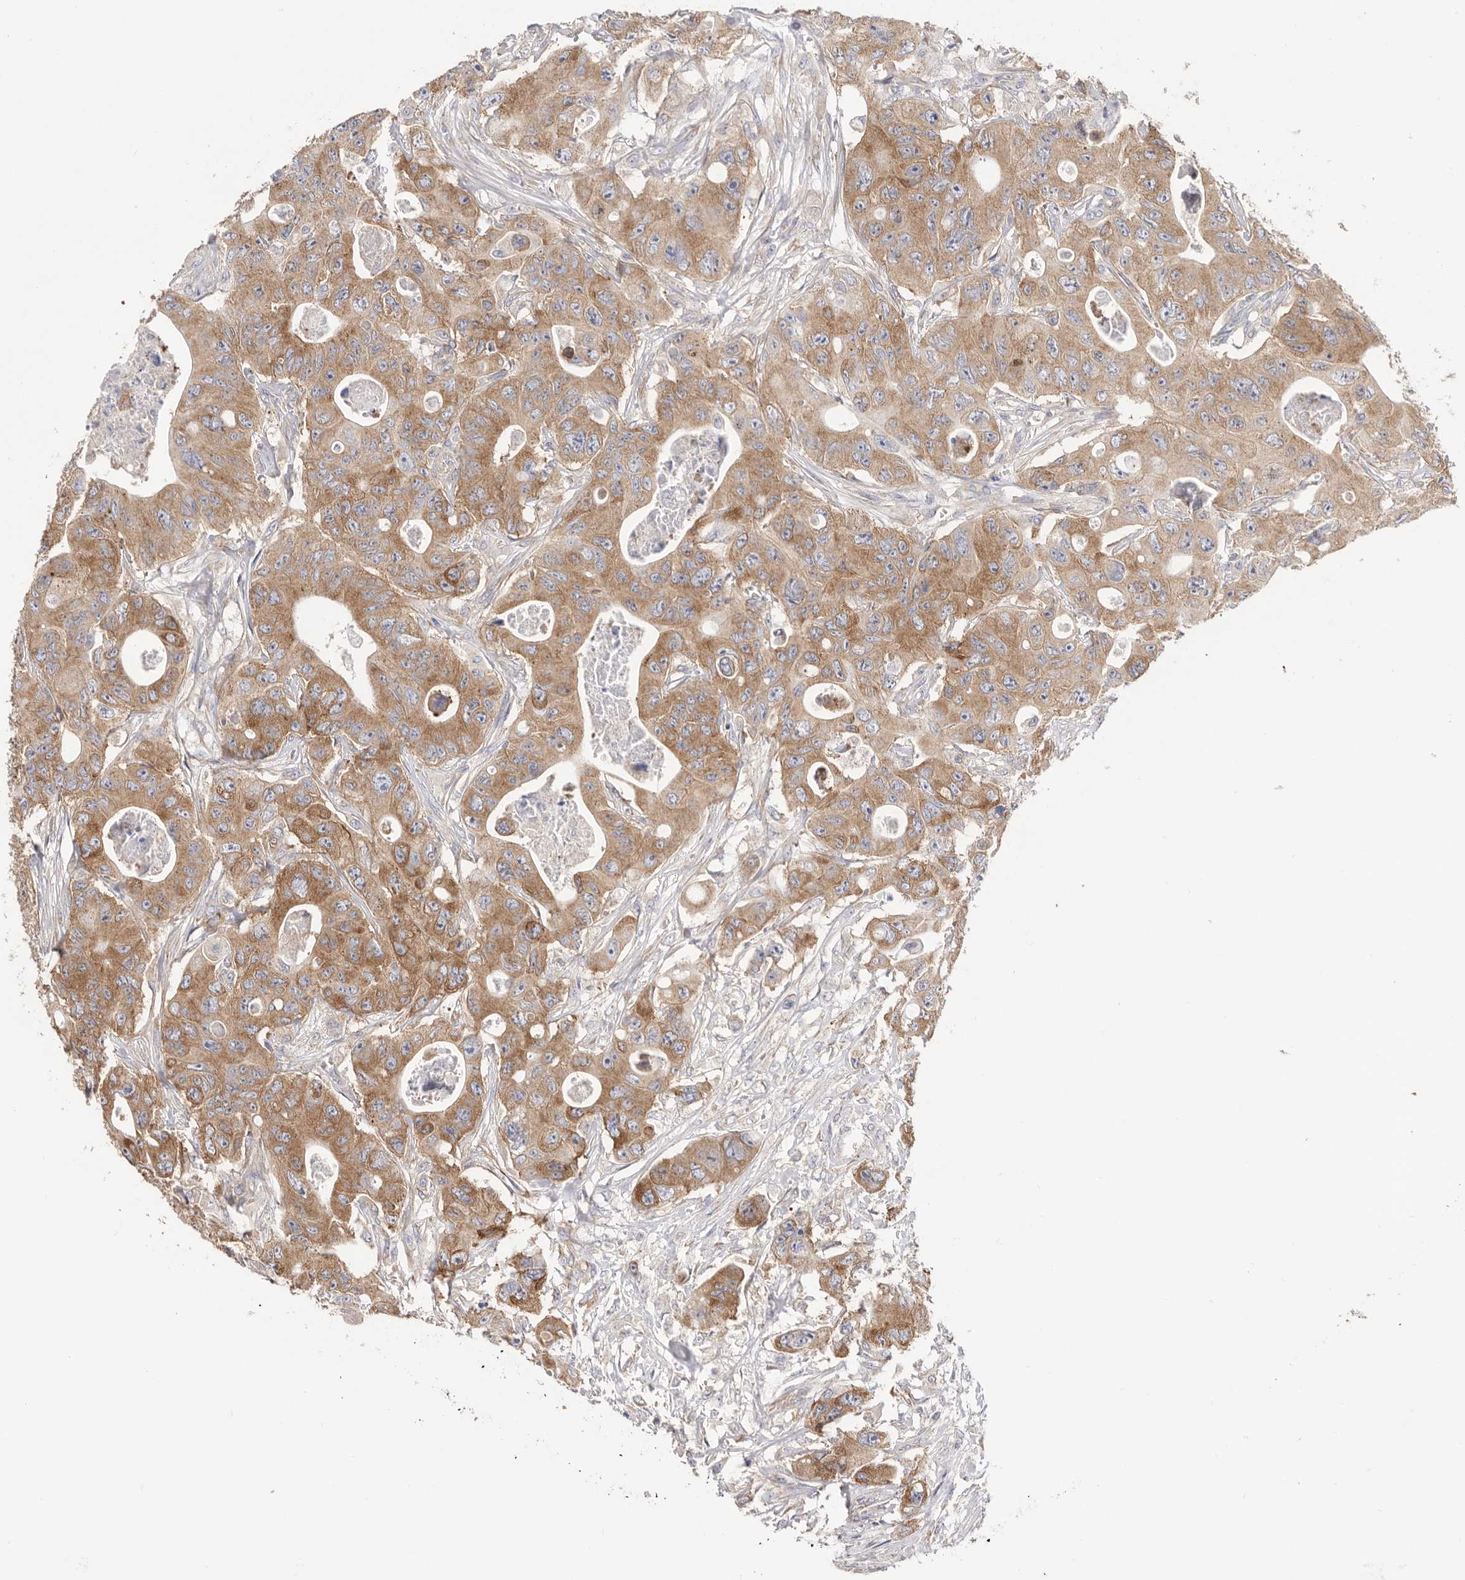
{"staining": {"intensity": "moderate", "quantity": ">75%", "location": "cytoplasmic/membranous"}, "tissue": "colorectal cancer", "cell_type": "Tumor cells", "image_type": "cancer", "snomed": [{"axis": "morphology", "description": "Adenocarcinoma, NOS"}, {"axis": "topography", "description": "Colon"}], "caption": "IHC (DAB (3,3'-diaminobenzidine)) staining of colorectal adenocarcinoma reveals moderate cytoplasmic/membranous protein staining in about >75% of tumor cells.", "gene": "SERBP1", "patient": {"sex": "female", "age": 46}}